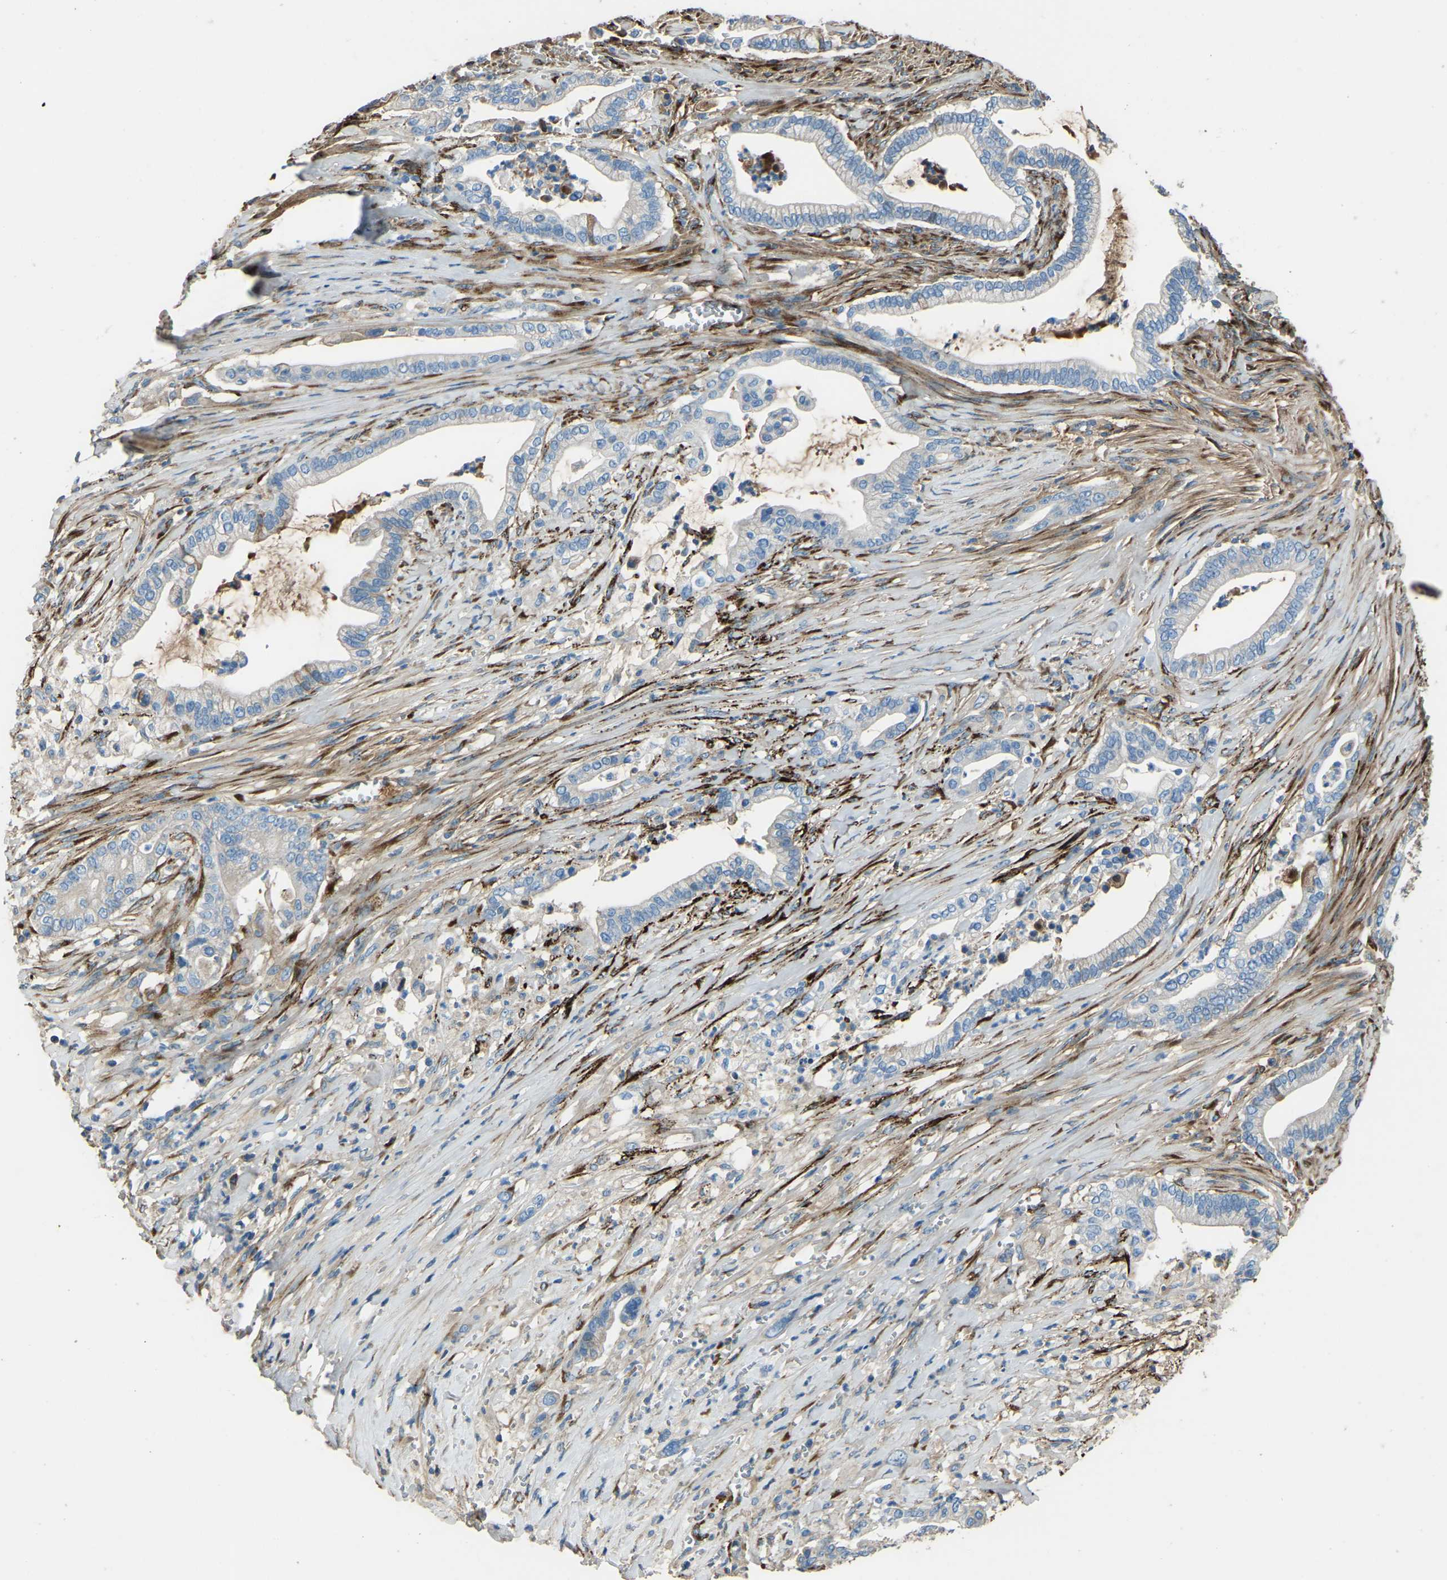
{"staining": {"intensity": "weak", "quantity": "<25%", "location": "cytoplasmic/membranous"}, "tissue": "pancreatic cancer", "cell_type": "Tumor cells", "image_type": "cancer", "snomed": [{"axis": "morphology", "description": "Adenocarcinoma, NOS"}, {"axis": "topography", "description": "Pancreas"}], "caption": "The photomicrograph exhibits no staining of tumor cells in pancreatic adenocarcinoma.", "gene": "COL3A1", "patient": {"sex": "male", "age": 69}}